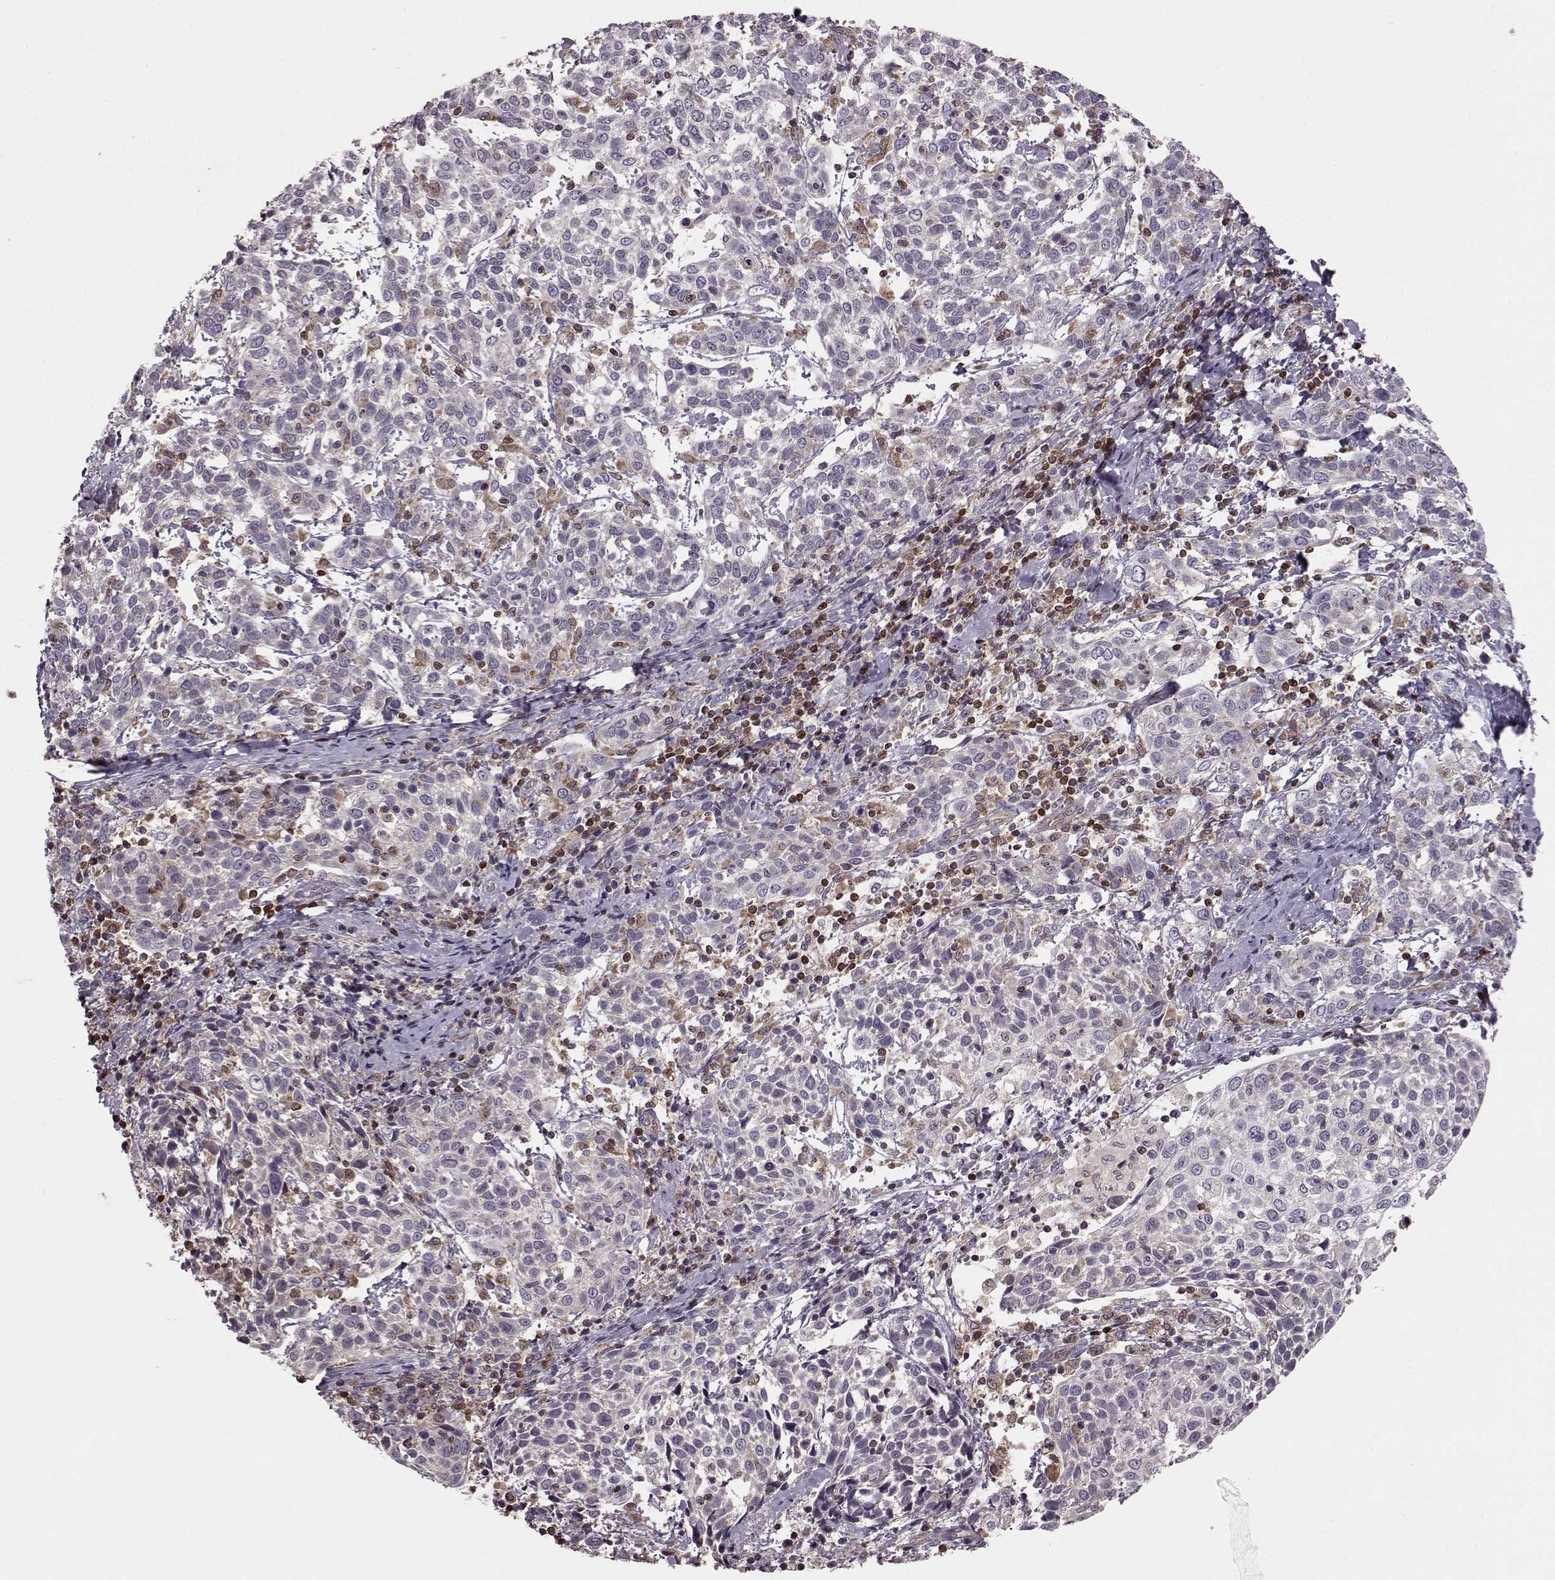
{"staining": {"intensity": "negative", "quantity": "none", "location": "none"}, "tissue": "cervical cancer", "cell_type": "Tumor cells", "image_type": "cancer", "snomed": [{"axis": "morphology", "description": "Squamous cell carcinoma, NOS"}, {"axis": "topography", "description": "Cervix"}], "caption": "High magnification brightfield microscopy of squamous cell carcinoma (cervical) stained with DAB (brown) and counterstained with hematoxylin (blue): tumor cells show no significant staining.", "gene": "CDC42SE1", "patient": {"sex": "female", "age": 61}}